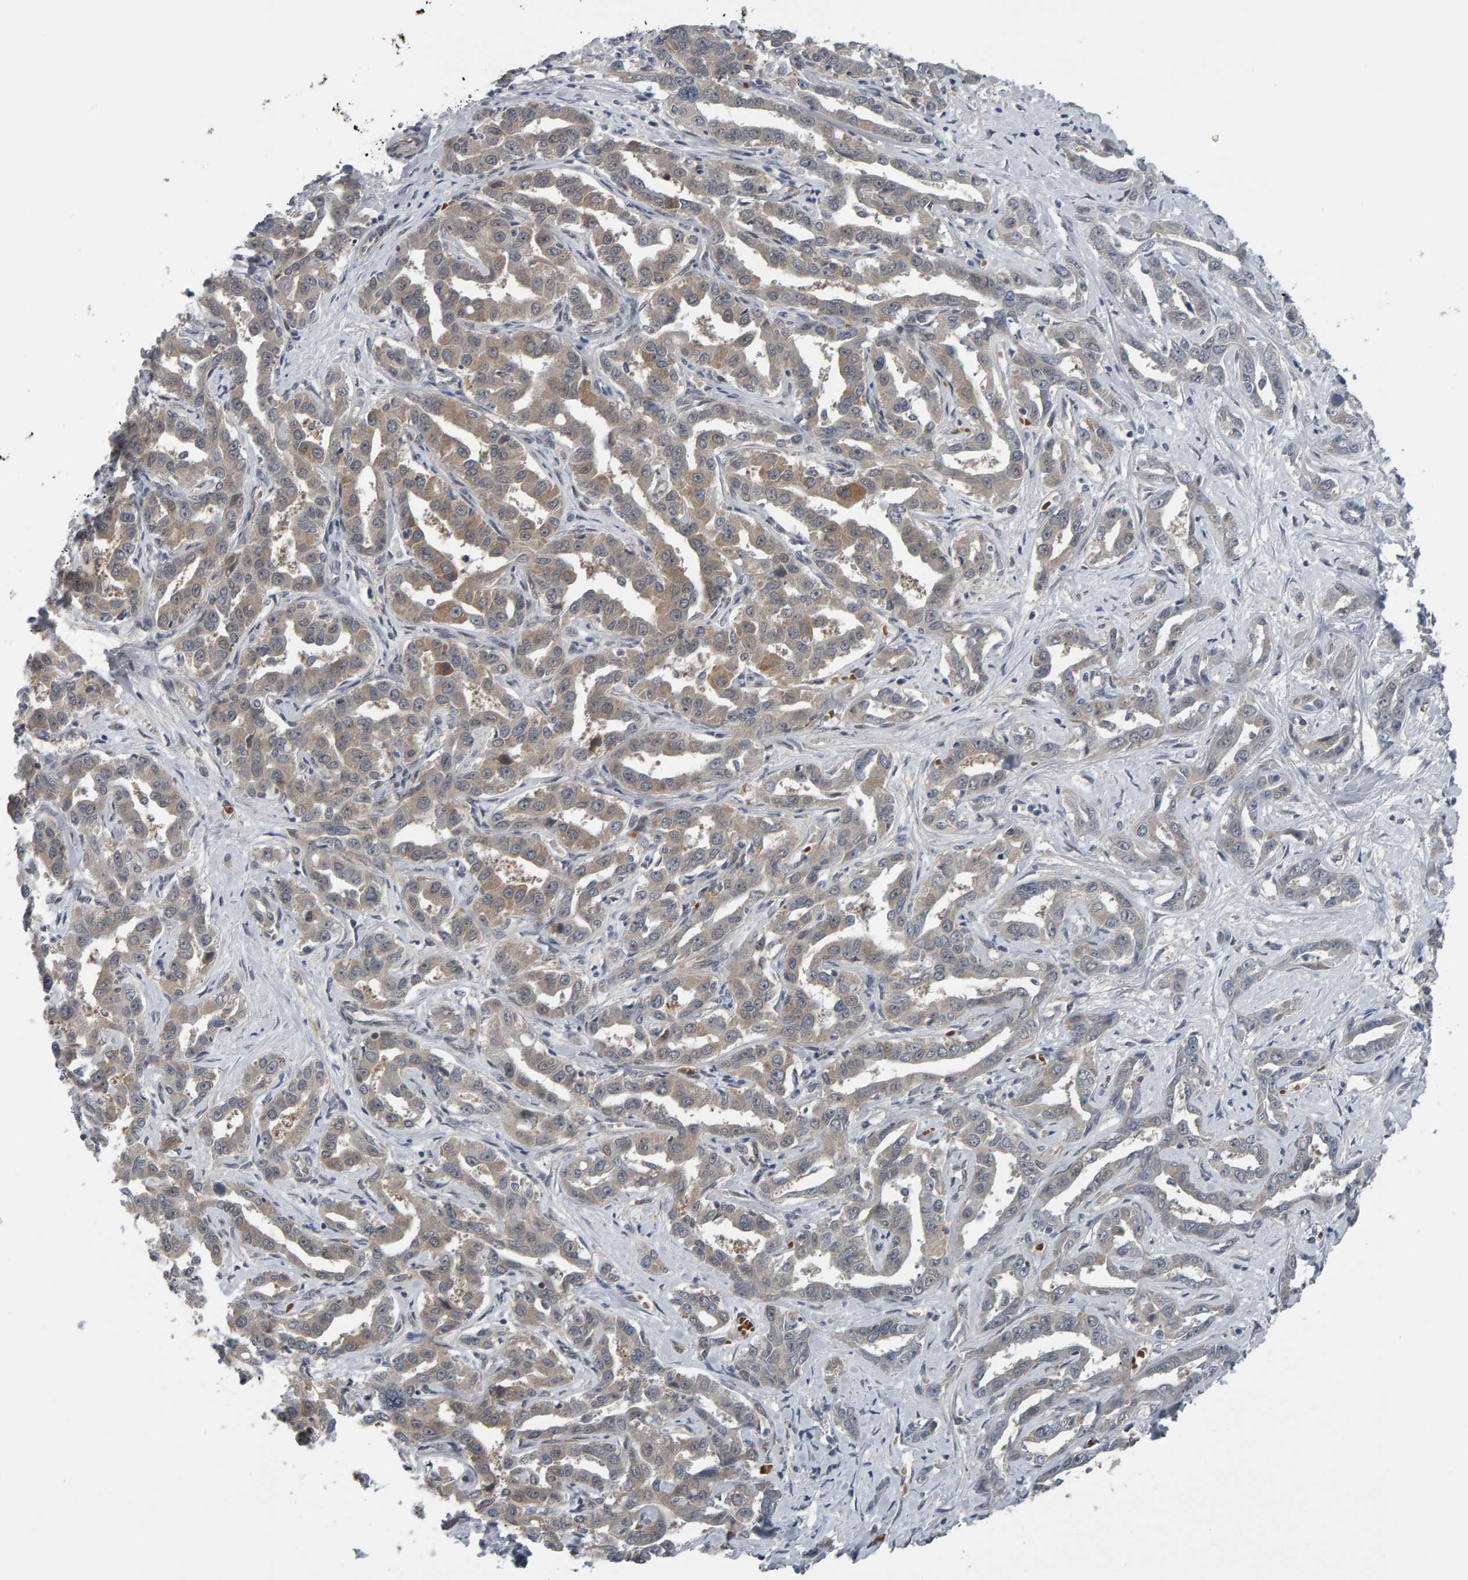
{"staining": {"intensity": "weak", "quantity": "25%-75%", "location": "cytoplasmic/membranous"}, "tissue": "liver cancer", "cell_type": "Tumor cells", "image_type": "cancer", "snomed": [{"axis": "morphology", "description": "Cholangiocarcinoma"}, {"axis": "topography", "description": "Liver"}], "caption": "Immunohistochemistry (DAB) staining of liver cancer displays weak cytoplasmic/membranous protein expression in about 25%-75% of tumor cells. Using DAB (brown) and hematoxylin (blue) stains, captured at high magnification using brightfield microscopy.", "gene": "COASY", "patient": {"sex": "male", "age": 59}}